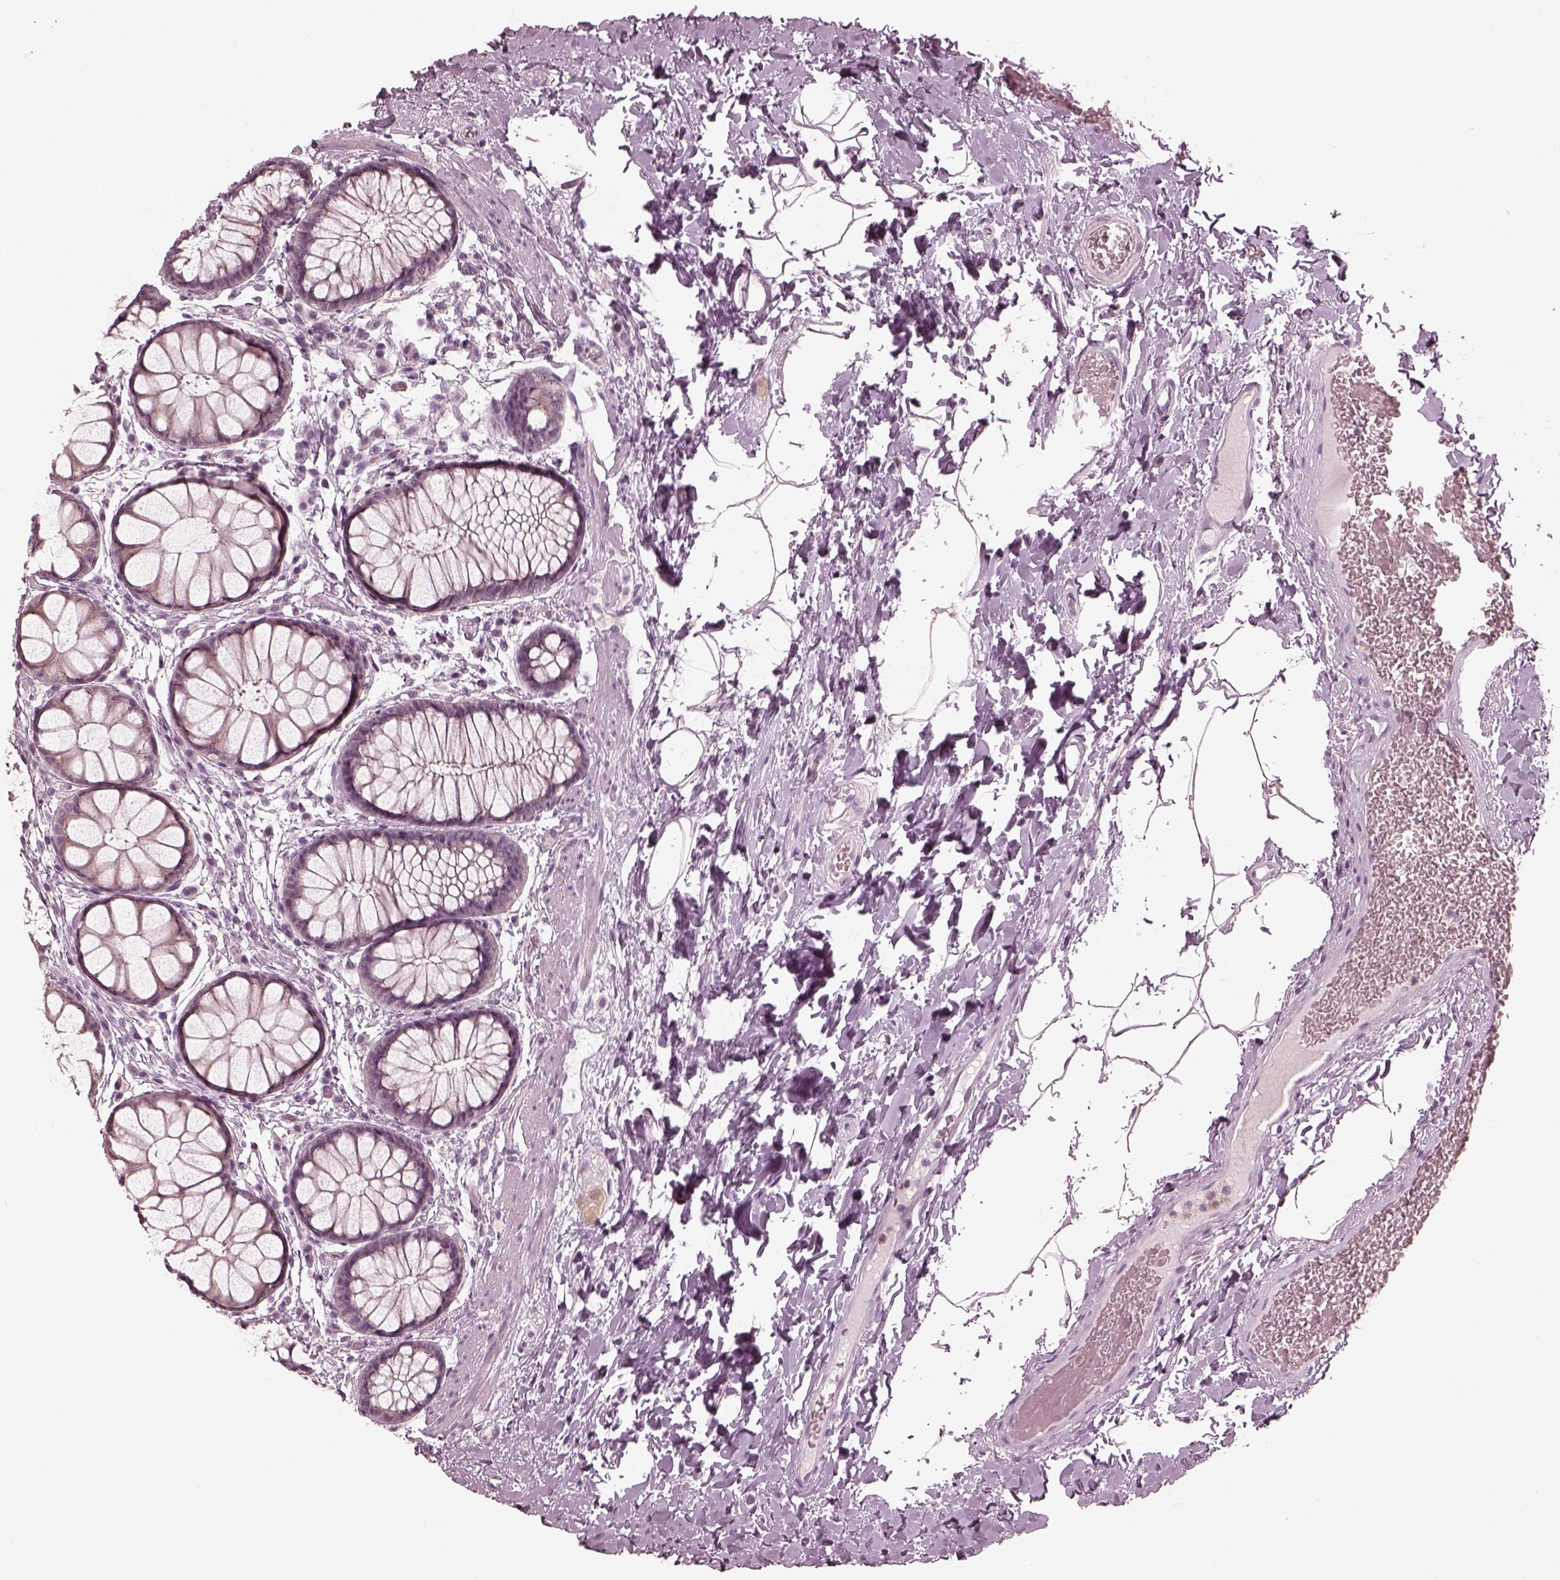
{"staining": {"intensity": "negative", "quantity": "none", "location": "none"}, "tissue": "rectum", "cell_type": "Glandular cells", "image_type": "normal", "snomed": [{"axis": "morphology", "description": "Normal tissue, NOS"}, {"axis": "topography", "description": "Rectum"}], "caption": "Glandular cells show no significant expression in unremarkable rectum. (Stains: DAB (3,3'-diaminobenzidine) immunohistochemistry (IHC) with hematoxylin counter stain, Microscopy: brightfield microscopy at high magnification).", "gene": "CCDC170", "patient": {"sex": "female", "age": 62}}